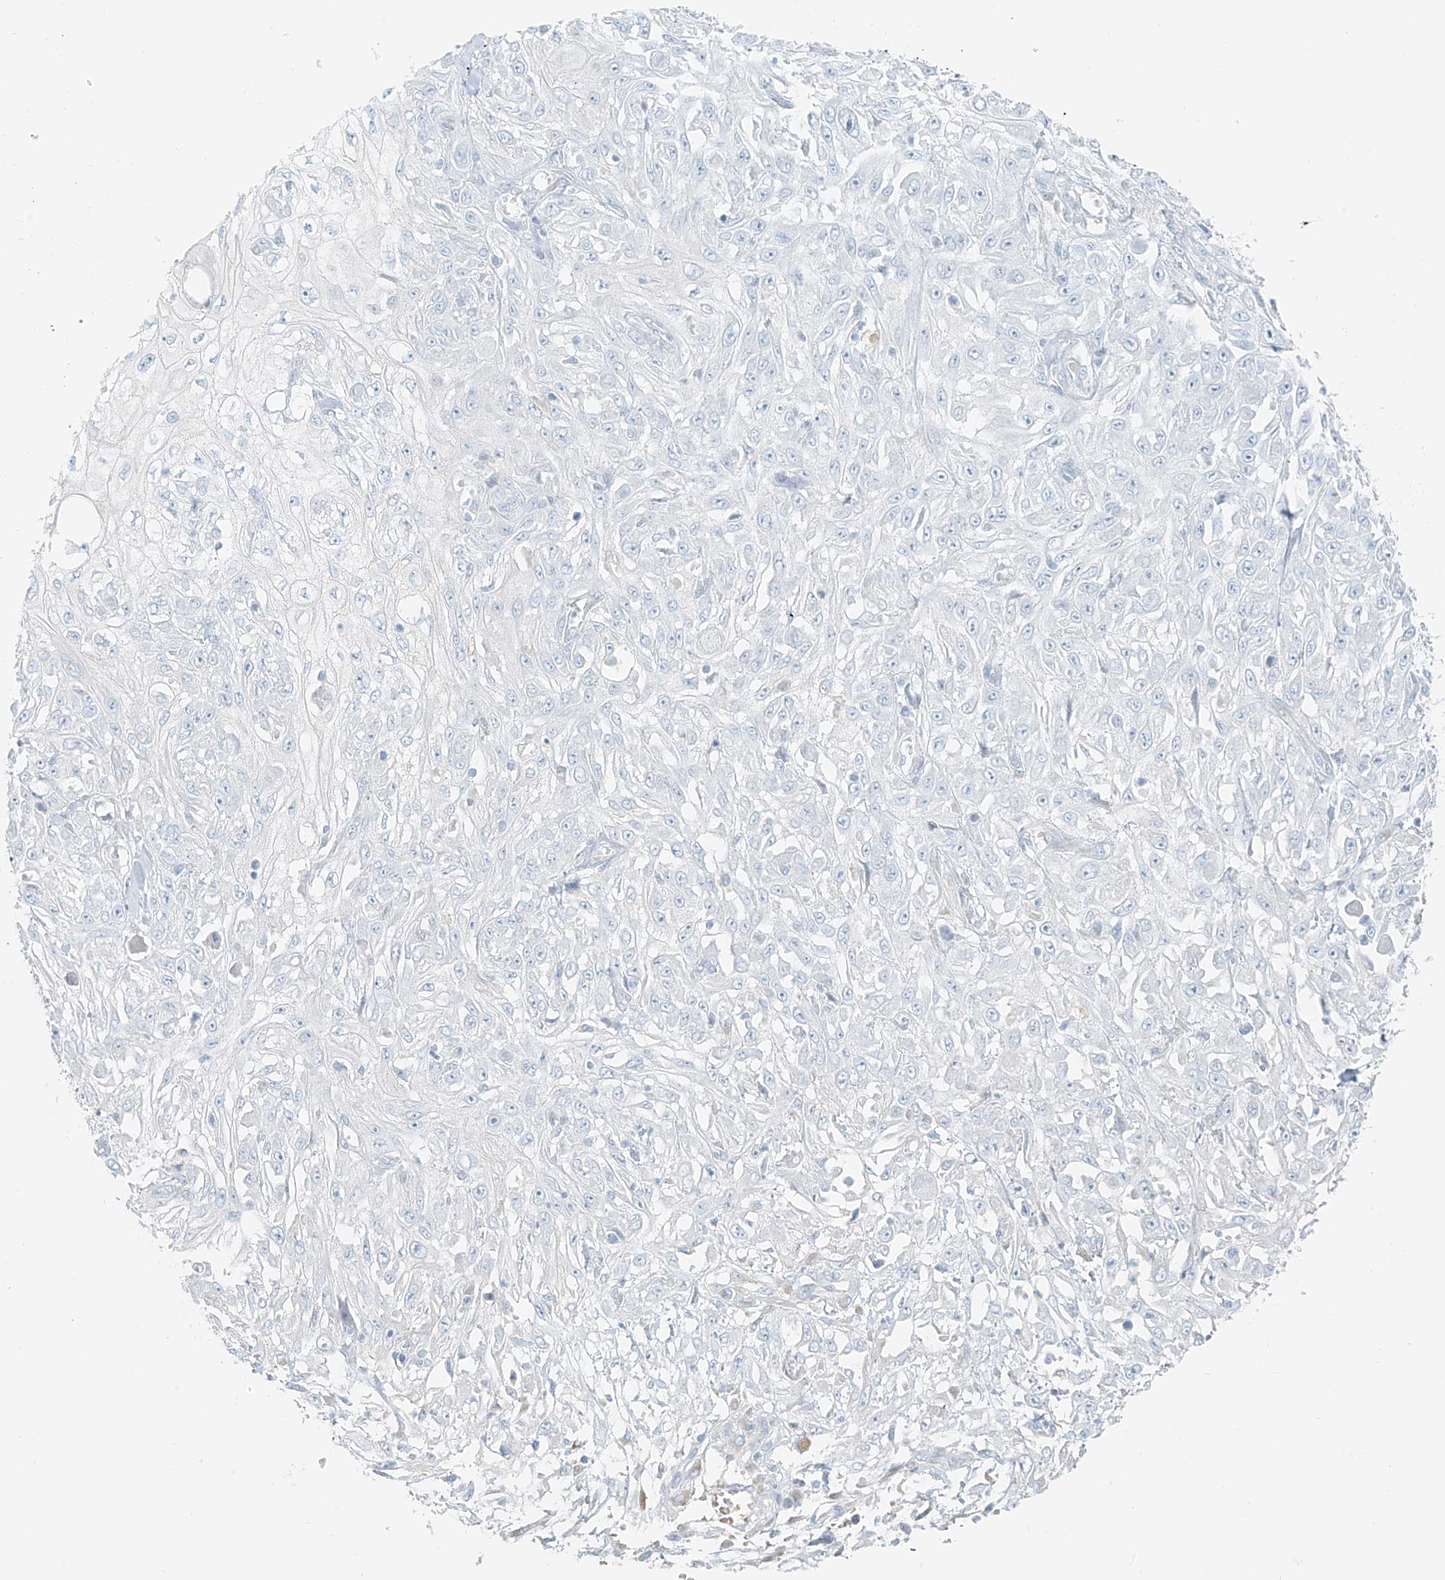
{"staining": {"intensity": "negative", "quantity": "none", "location": "none"}, "tissue": "skin cancer", "cell_type": "Tumor cells", "image_type": "cancer", "snomed": [{"axis": "morphology", "description": "Squamous cell carcinoma, NOS"}, {"axis": "morphology", "description": "Squamous cell carcinoma, metastatic, NOS"}, {"axis": "topography", "description": "Skin"}, {"axis": "topography", "description": "Lymph node"}], "caption": "A photomicrograph of human metastatic squamous cell carcinoma (skin) is negative for staining in tumor cells. The staining was performed using DAB (3,3'-diaminobenzidine) to visualize the protein expression in brown, while the nuclei were stained in blue with hematoxylin (Magnification: 20x).", "gene": "FSTL1", "patient": {"sex": "male", "age": 75}}